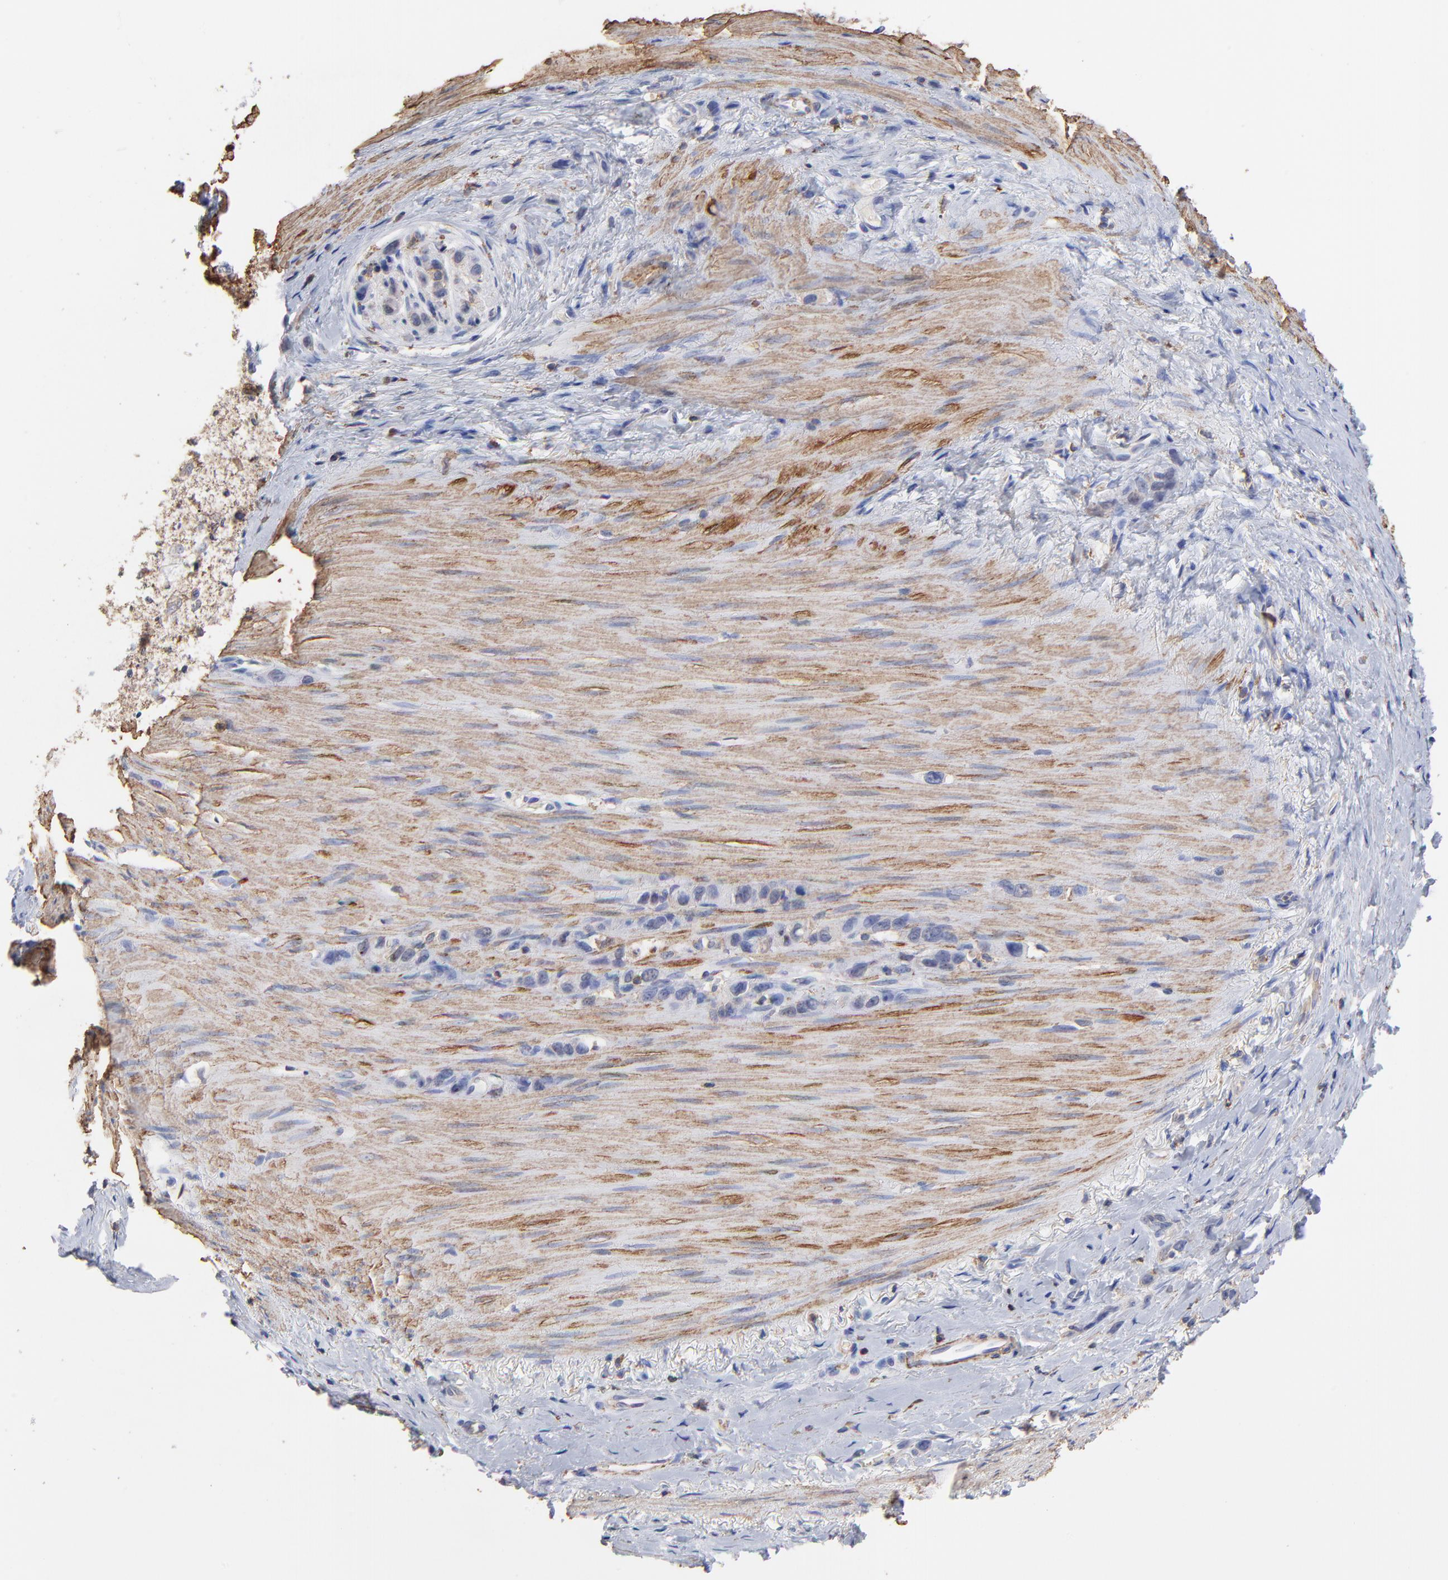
{"staining": {"intensity": "moderate", "quantity": "25%-75%", "location": "cytoplasmic/membranous"}, "tissue": "stomach cancer", "cell_type": "Tumor cells", "image_type": "cancer", "snomed": [{"axis": "morphology", "description": "Normal tissue, NOS"}, {"axis": "morphology", "description": "Adenocarcinoma, NOS"}, {"axis": "morphology", "description": "Adenocarcinoma, High grade"}, {"axis": "topography", "description": "Stomach, upper"}, {"axis": "topography", "description": "Stomach"}], "caption": "Immunohistochemical staining of human stomach cancer (adenocarcinoma) exhibits medium levels of moderate cytoplasmic/membranous protein expression in approximately 25%-75% of tumor cells.", "gene": "ASL", "patient": {"sex": "female", "age": 65}}